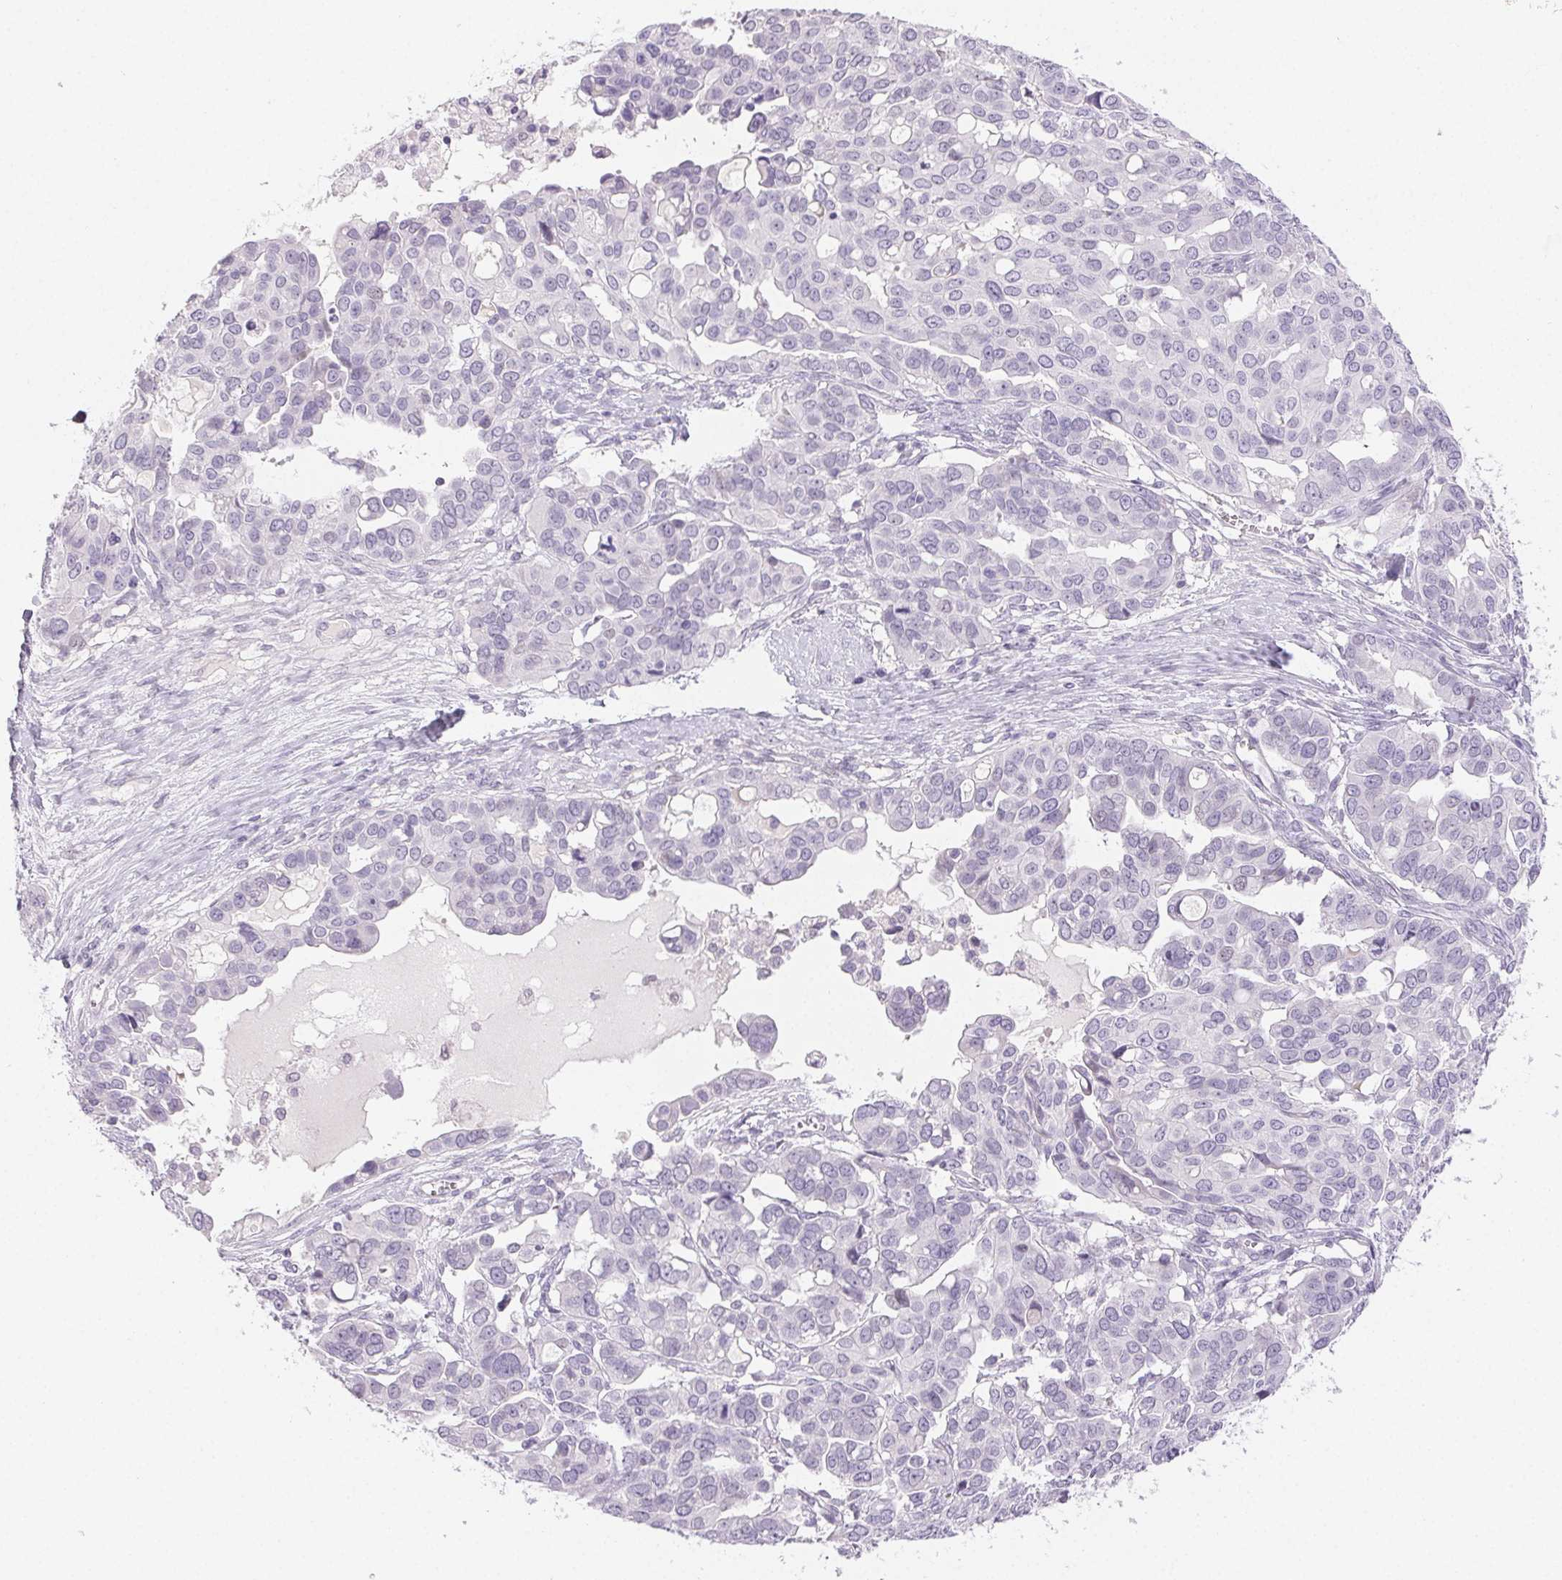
{"staining": {"intensity": "negative", "quantity": "none", "location": "none"}, "tissue": "ovarian cancer", "cell_type": "Tumor cells", "image_type": "cancer", "snomed": [{"axis": "morphology", "description": "Carcinoma, endometroid"}, {"axis": "topography", "description": "Ovary"}], "caption": "DAB immunohistochemical staining of human endometroid carcinoma (ovarian) shows no significant expression in tumor cells. (Stains: DAB immunohistochemistry (IHC) with hematoxylin counter stain, Microscopy: brightfield microscopy at high magnification).", "gene": "BPIFB2", "patient": {"sex": "female", "age": 78}}